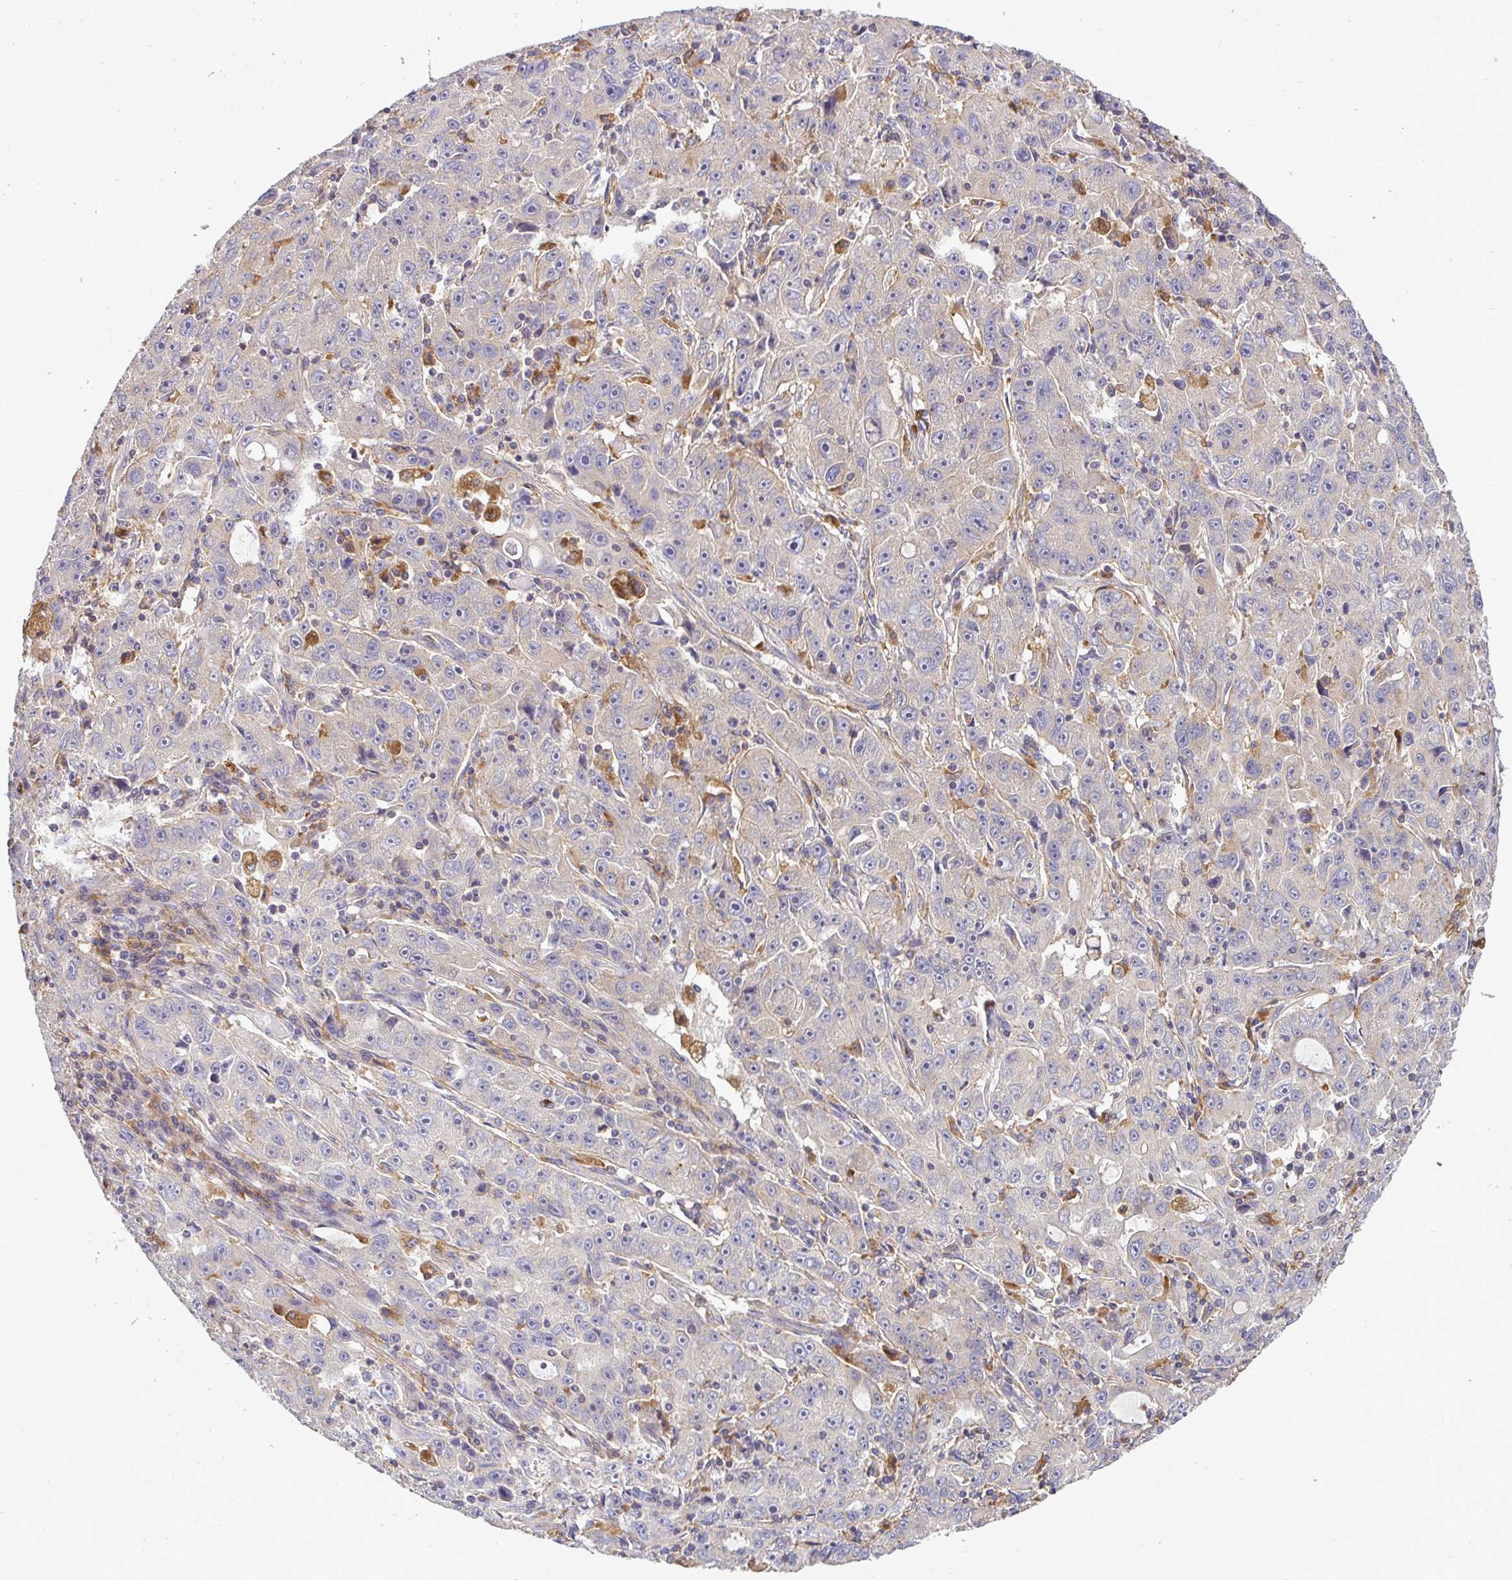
{"staining": {"intensity": "weak", "quantity": "25%-75%", "location": "cytoplasmic/membranous"}, "tissue": "lung cancer", "cell_type": "Tumor cells", "image_type": "cancer", "snomed": [{"axis": "morphology", "description": "Normal morphology"}, {"axis": "morphology", "description": "Adenocarcinoma, NOS"}, {"axis": "topography", "description": "Lymph node"}, {"axis": "topography", "description": "Lung"}], "caption": "Immunohistochemical staining of lung adenocarcinoma demonstrates low levels of weak cytoplasmic/membranous positivity in approximately 25%-75% of tumor cells. The staining was performed using DAB (3,3'-diaminobenzidine) to visualize the protein expression in brown, while the nuclei were stained in blue with hematoxylin (Magnification: 20x).", "gene": "ATP6V1F", "patient": {"sex": "female", "age": 57}}